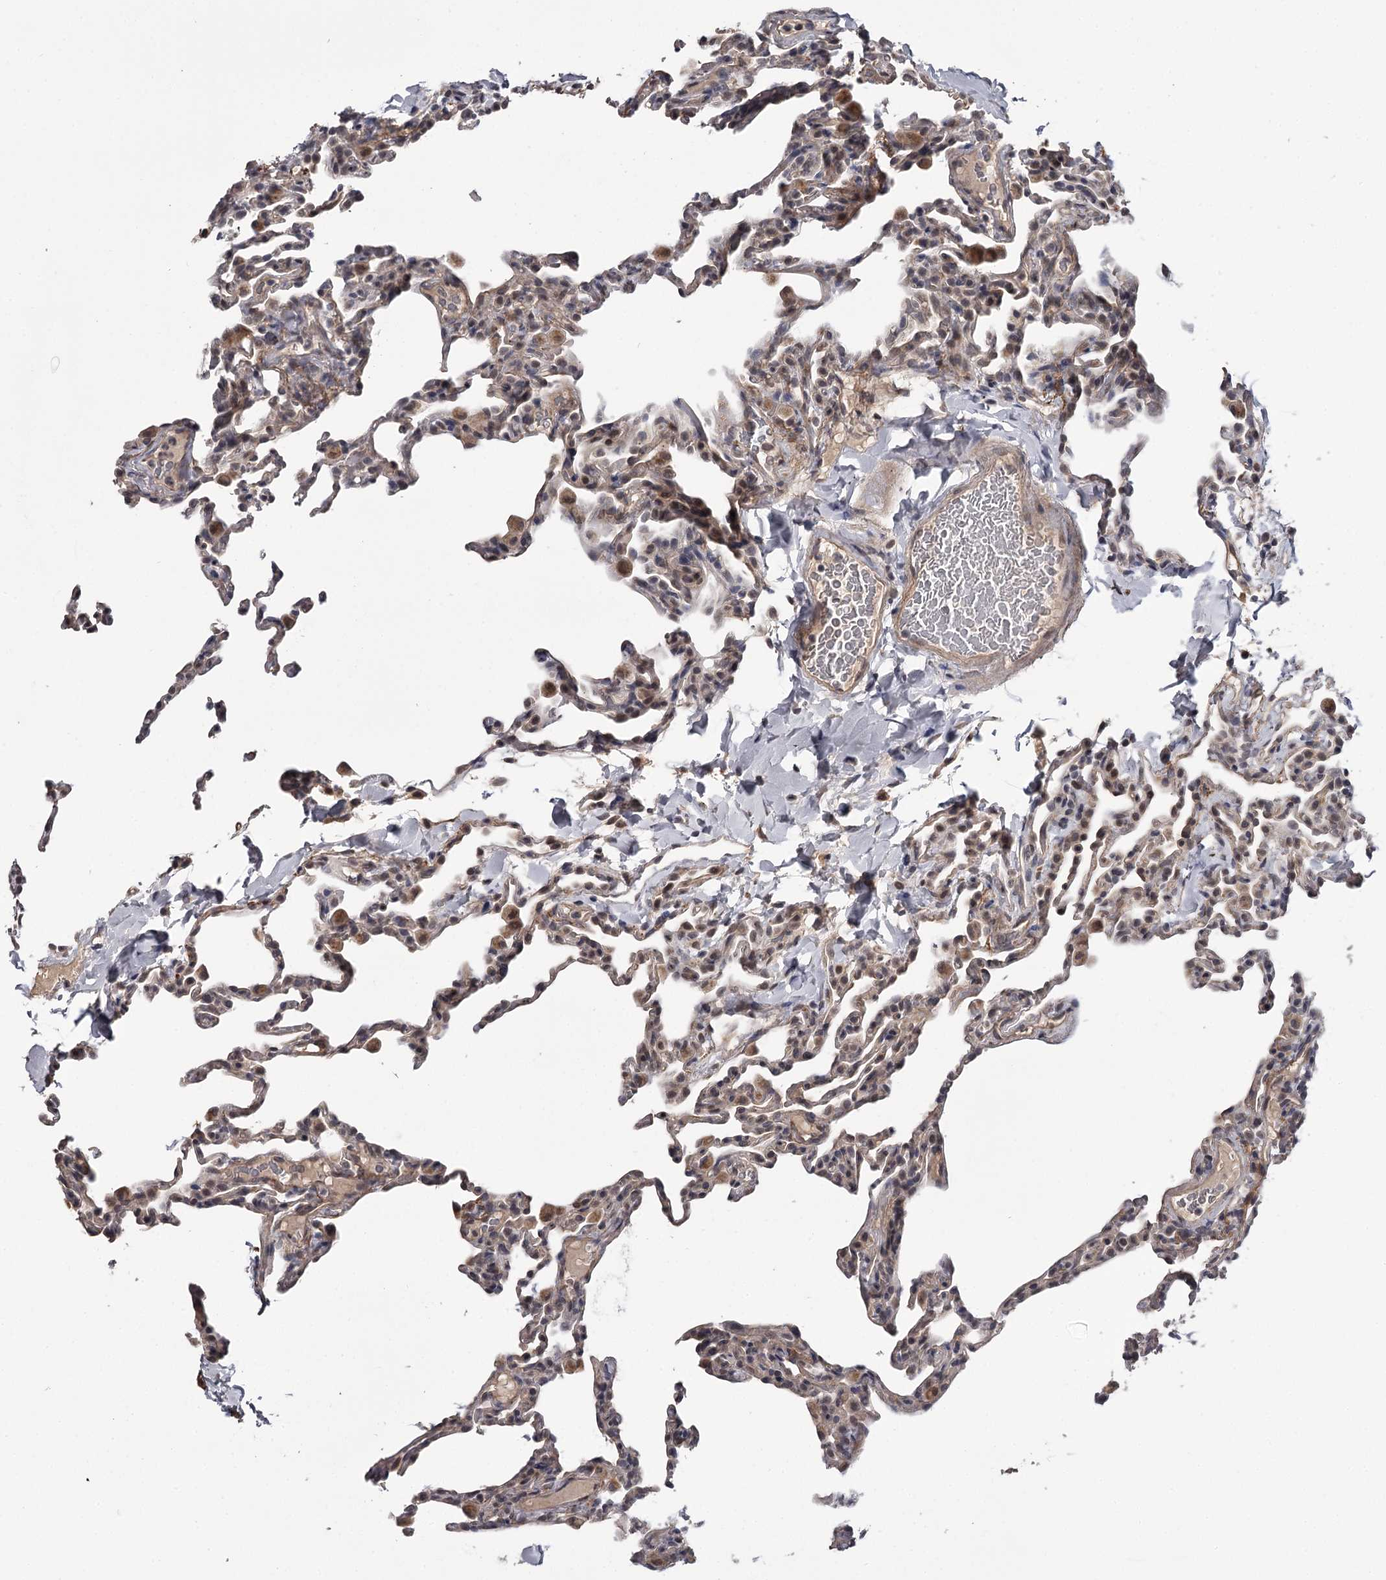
{"staining": {"intensity": "moderate", "quantity": ">75%", "location": "cytoplasmic/membranous,nuclear"}, "tissue": "lung", "cell_type": "Alveolar cells", "image_type": "normal", "snomed": [{"axis": "morphology", "description": "Normal tissue, NOS"}, {"axis": "topography", "description": "Lung"}], "caption": "The image displays immunohistochemical staining of benign lung. There is moderate cytoplasmic/membranous,nuclear expression is identified in about >75% of alveolar cells. (DAB (3,3'-diaminobenzidine) IHC, brown staining for protein, blue staining for nuclei).", "gene": "CWF19L2", "patient": {"sex": "male", "age": 20}}